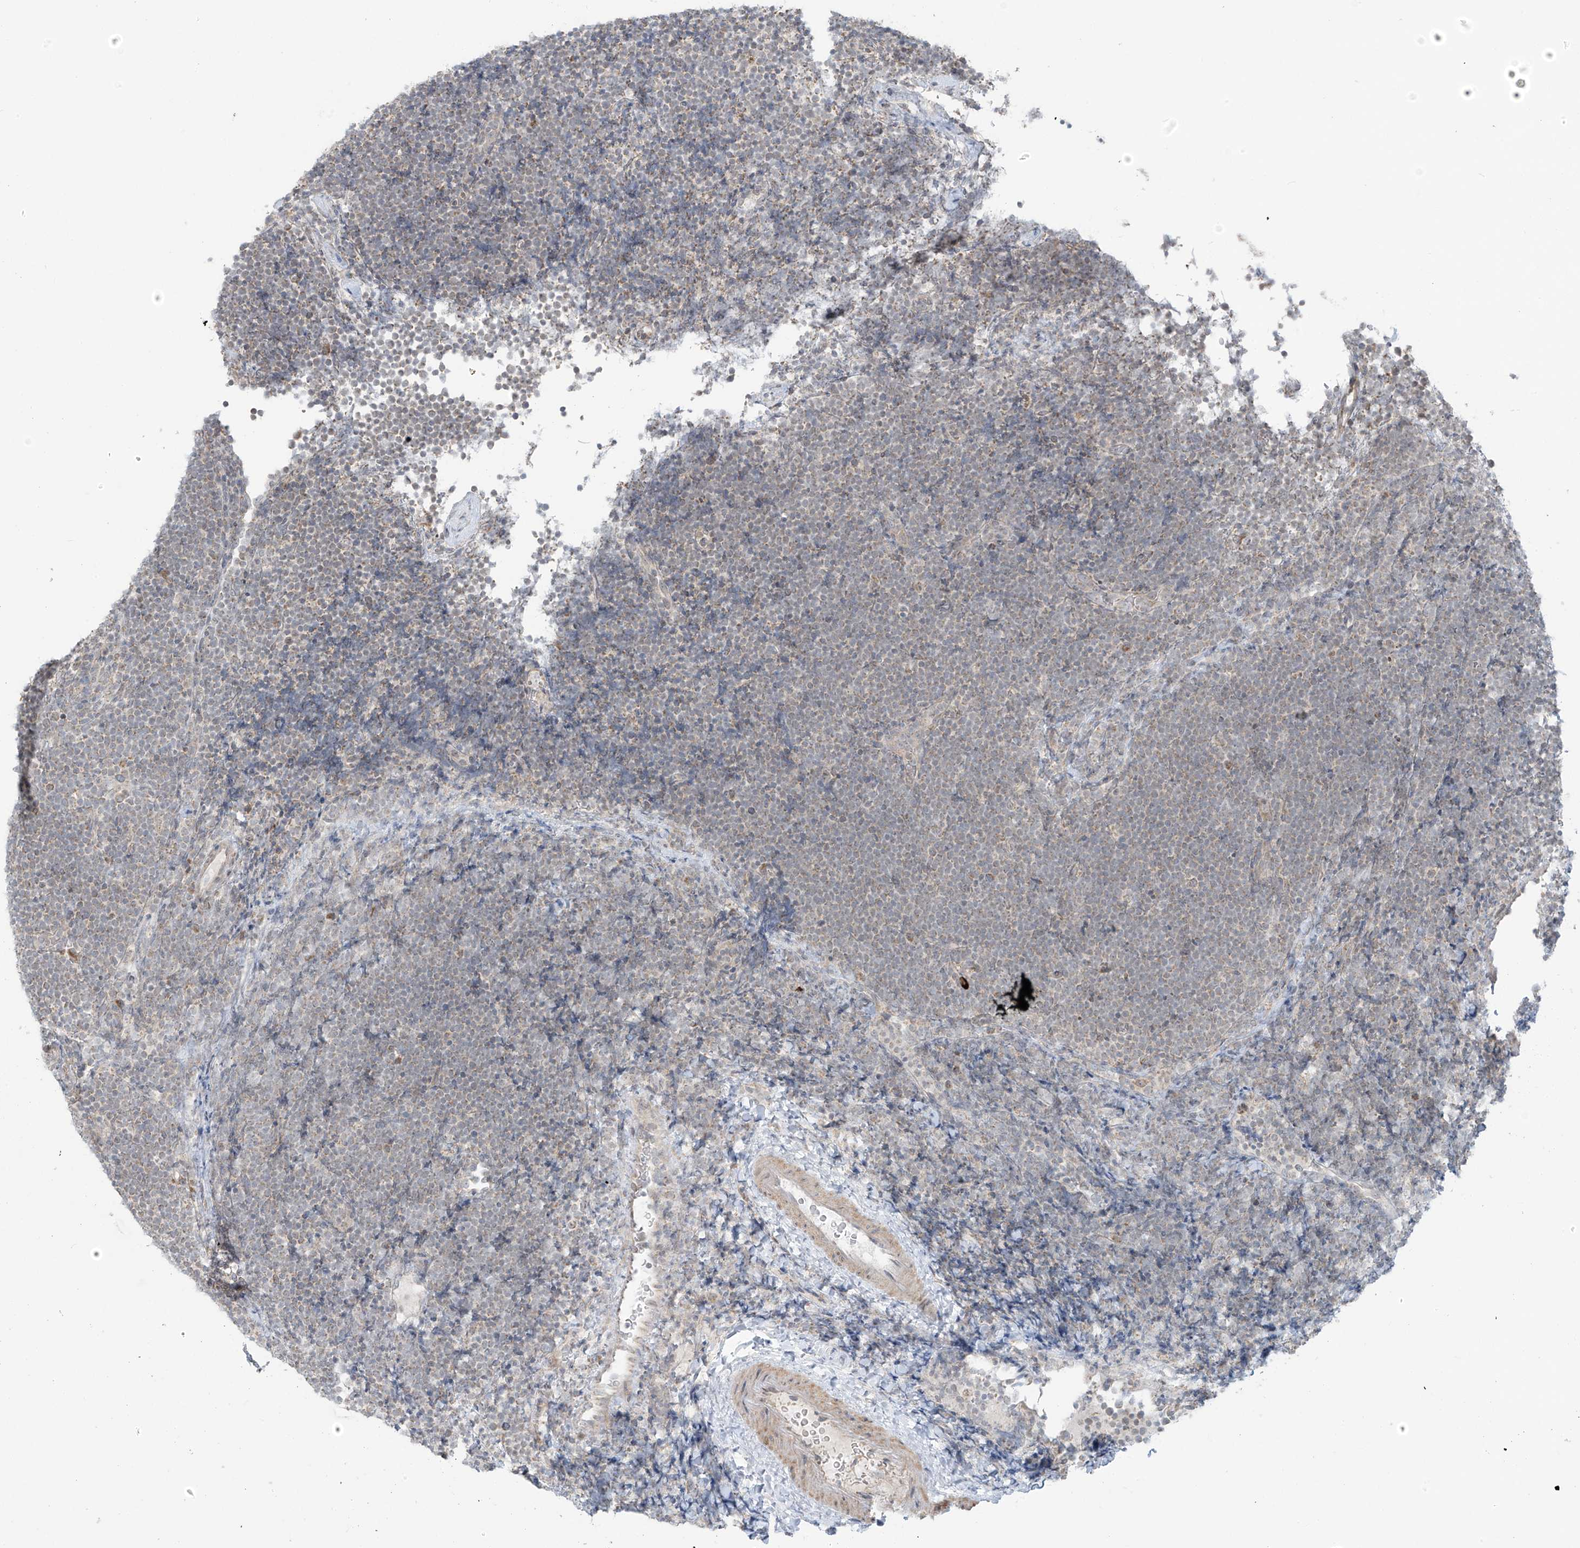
{"staining": {"intensity": "negative", "quantity": "none", "location": "none"}, "tissue": "lymphoma", "cell_type": "Tumor cells", "image_type": "cancer", "snomed": [{"axis": "morphology", "description": "Malignant lymphoma, non-Hodgkin's type, High grade"}, {"axis": "topography", "description": "Lymph node"}], "caption": "Immunohistochemistry (IHC) photomicrograph of neoplastic tissue: high-grade malignant lymphoma, non-Hodgkin's type stained with DAB (3,3'-diaminobenzidine) shows no significant protein staining in tumor cells.", "gene": "HDDC2", "patient": {"sex": "male", "age": 13}}